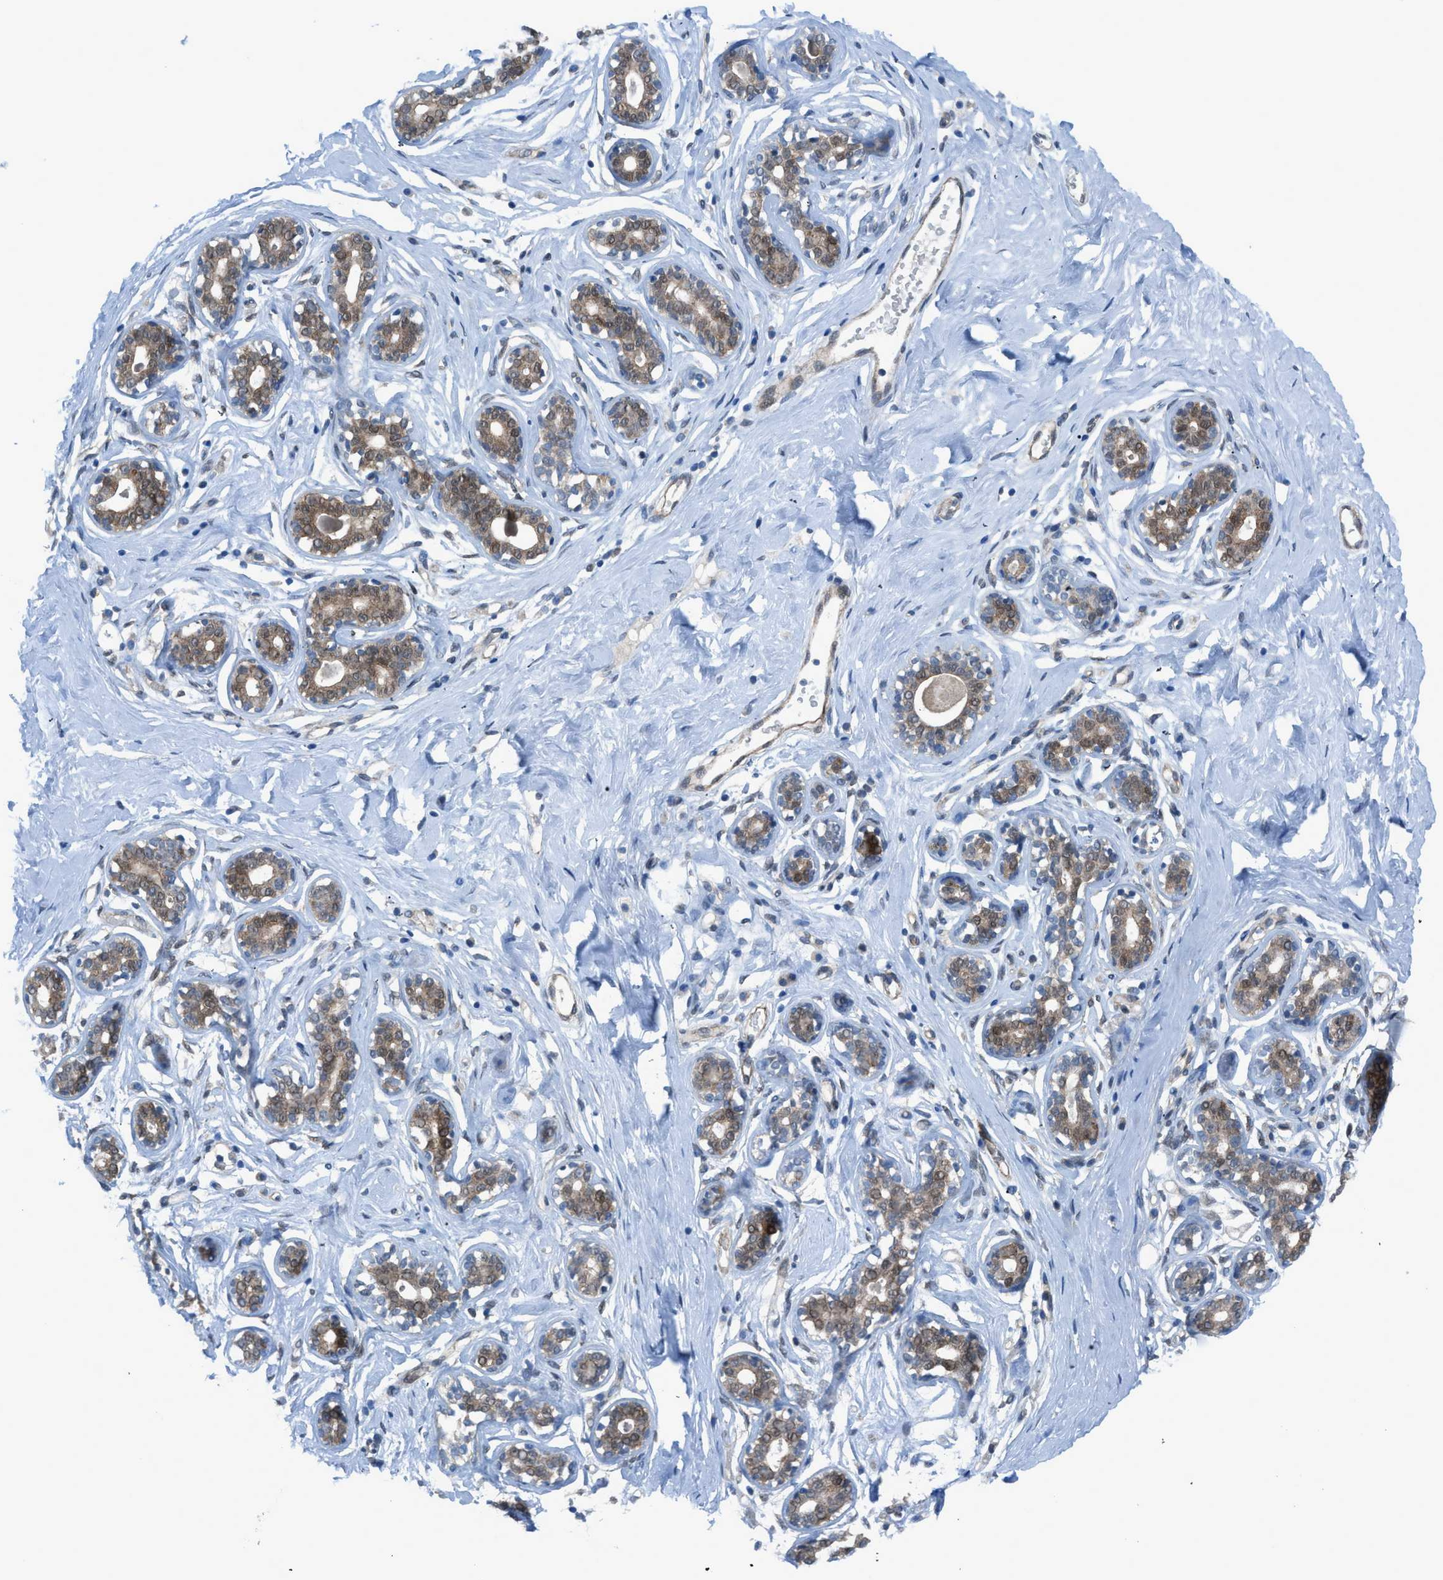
{"staining": {"intensity": "negative", "quantity": "none", "location": "none"}, "tissue": "breast", "cell_type": "Adipocytes", "image_type": "normal", "snomed": [{"axis": "morphology", "description": "Normal tissue, NOS"}, {"axis": "topography", "description": "Breast"}], "caption": "Adipocytes are negative for protein expression in normal human breast. (Immunohistochemistry (ihc), brightfield microscopy, high magnification).", "gene": "PRKN", "patient": {"sex": "female", "age": 23}}